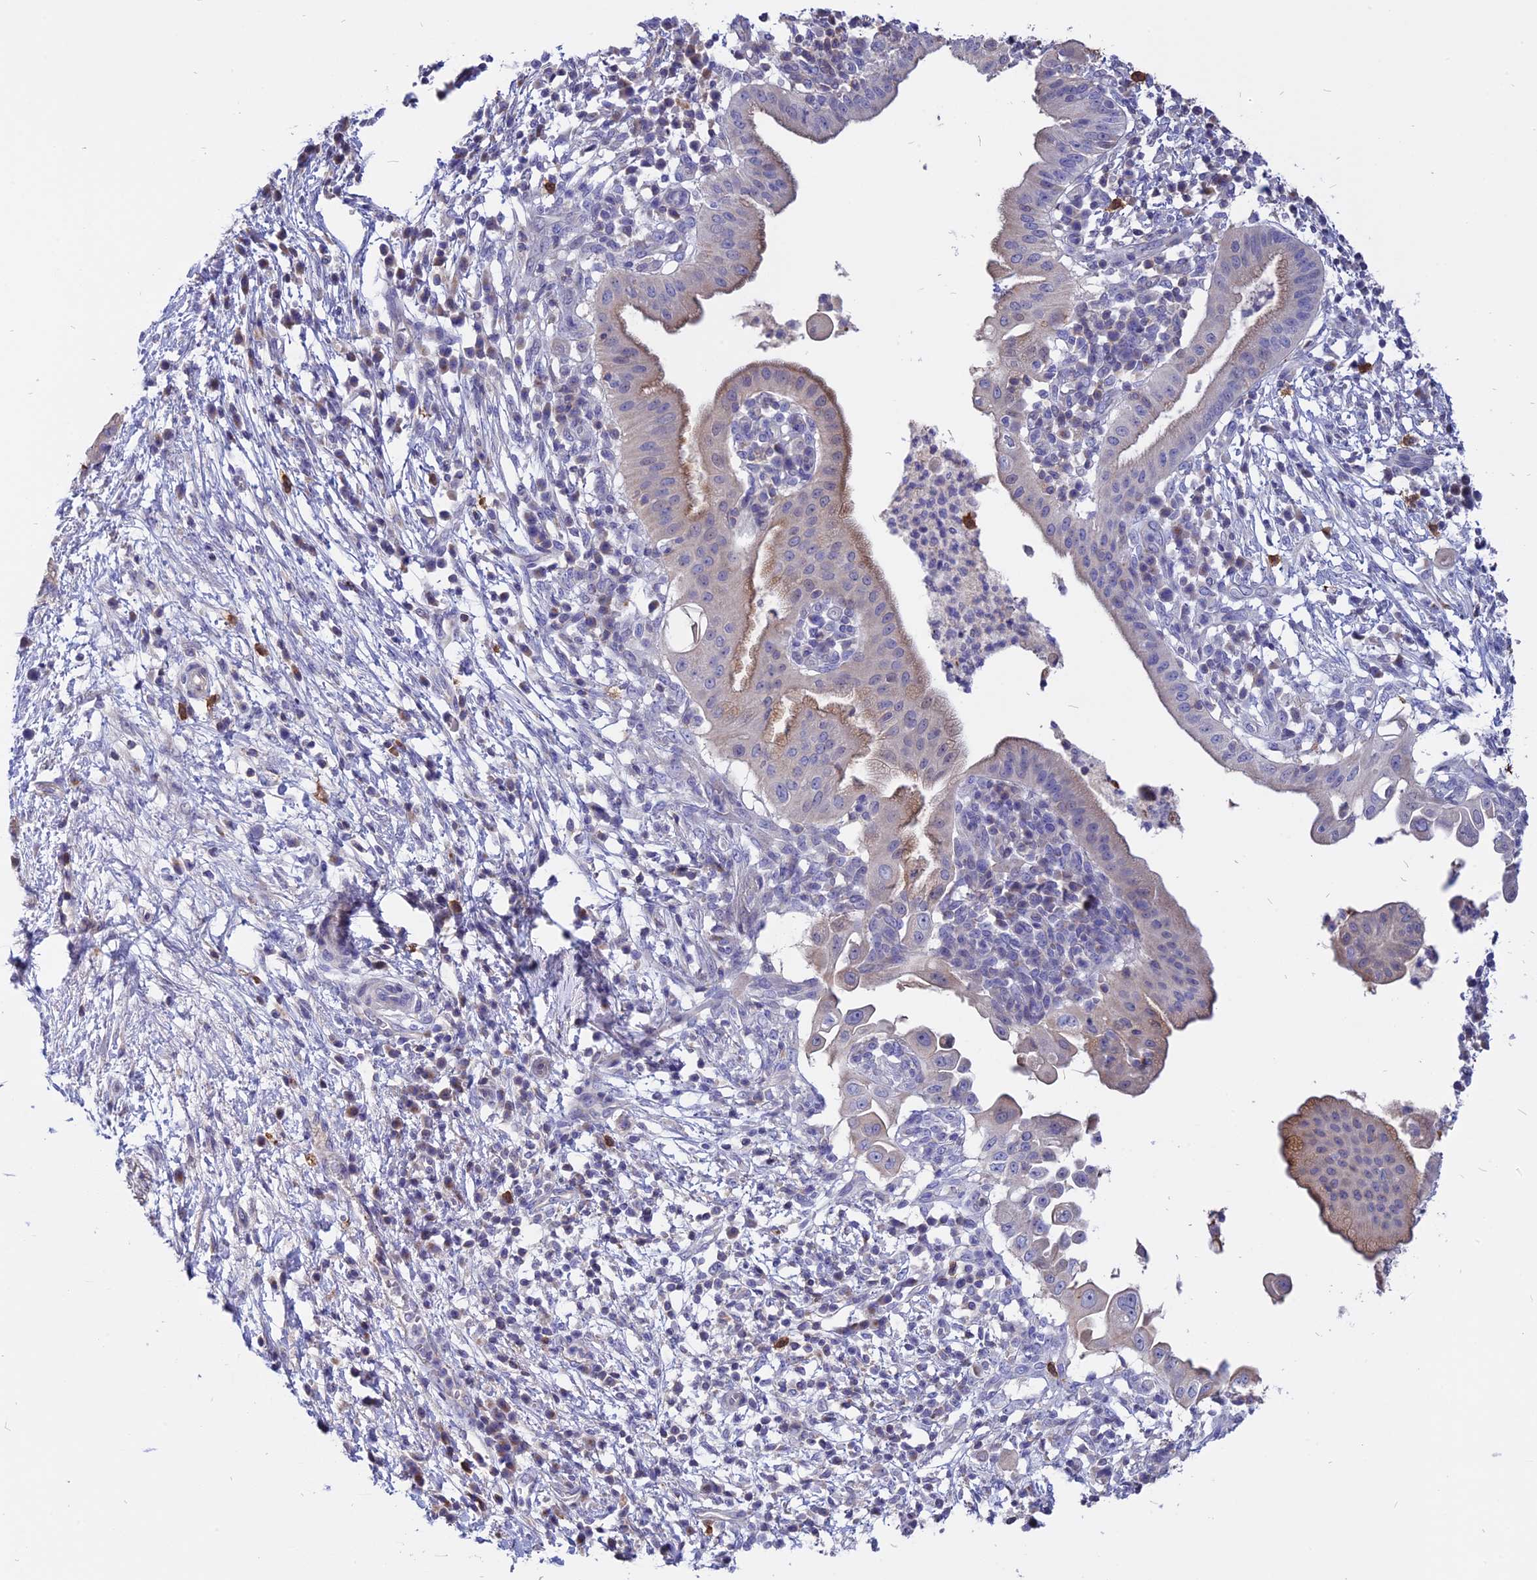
{"staining": {"intensity": "weak", "quantity": "<25%", "location": "cytoplasmic/membranous"}, "tissue": "pancreatic cancer", "cell_type": "Tumor cells", "image_type": "cancer", "snomed": [{"axis": "morphology", "description": "Adenocarcinoma, NOS"}, {"axis": "topography", "description": "Pancreas"}], "caption": "Immunohistochemistry micrograph of pancreatic adenocarcinoma stained for a protein (brown), which demonstrates no positivity in tumor cells. The staining was performed using DAB to visualize the protein expression in brown, while the nuclei were stained in blue with hematoxylin (Magnification: 20x).", "gene": "CARMIL2", "patient": {"sex": "male", "age": 68}}